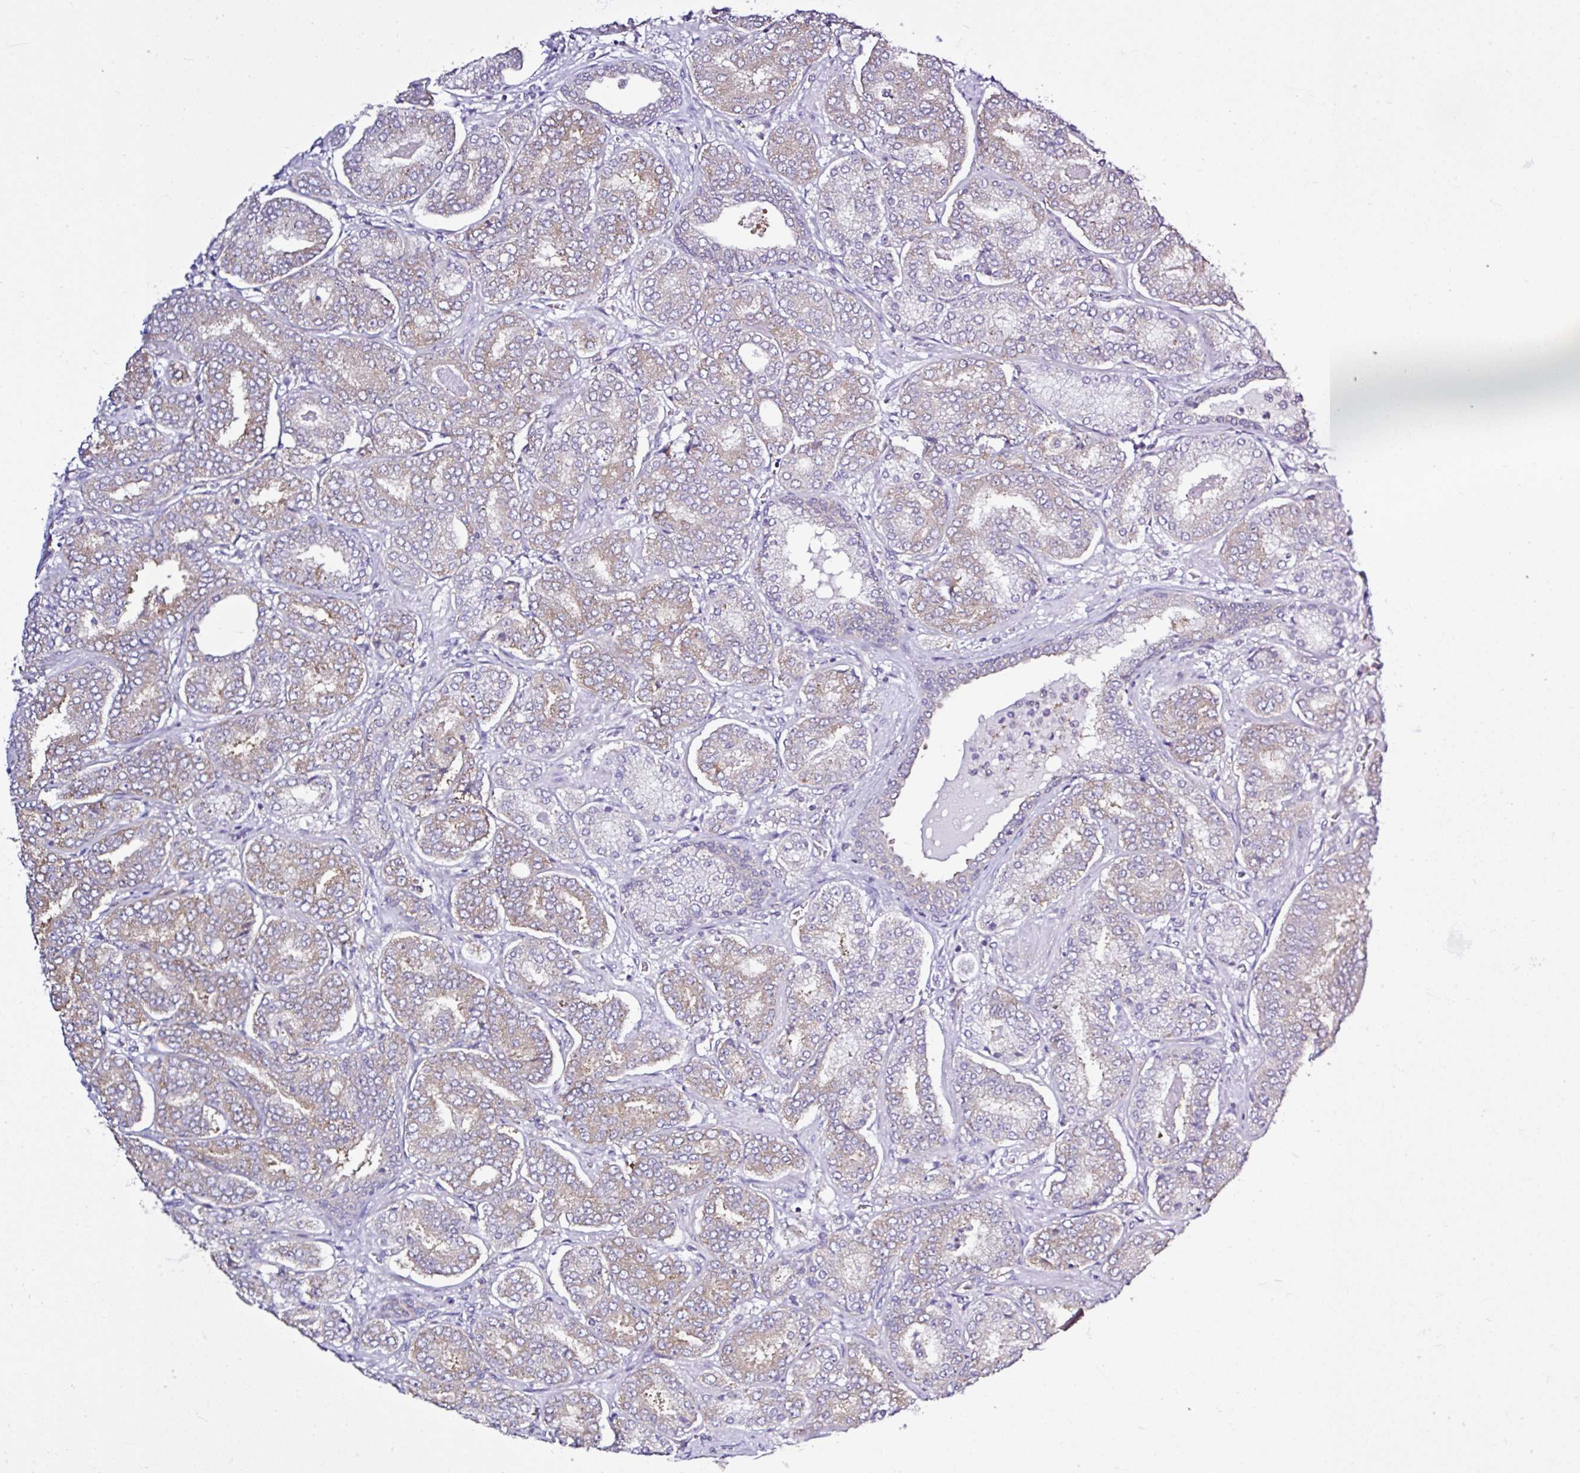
{"staining": {"intensity": "weak", "quantity": "25%-75%", "location": "cytoplasmic/membranous"}, "tissue": "prostate cancer", "cell_type": "Tumor cells", "image_type": "cancer", "snomed": [{"axis": "morphology", "description": "Adenocarcinoma, High grade"}, {"axis": "topography", "description": "Prostate"}], "caption": "This micrograph exhibits IHC staining of adenocarcinoma (high-grade) (prostate), with low weak cytoplasmic/membranous staining in about 25%-75% of tumor cells.", "gene": "LARS1", "patient": {"sex": "male", "age": 72}}